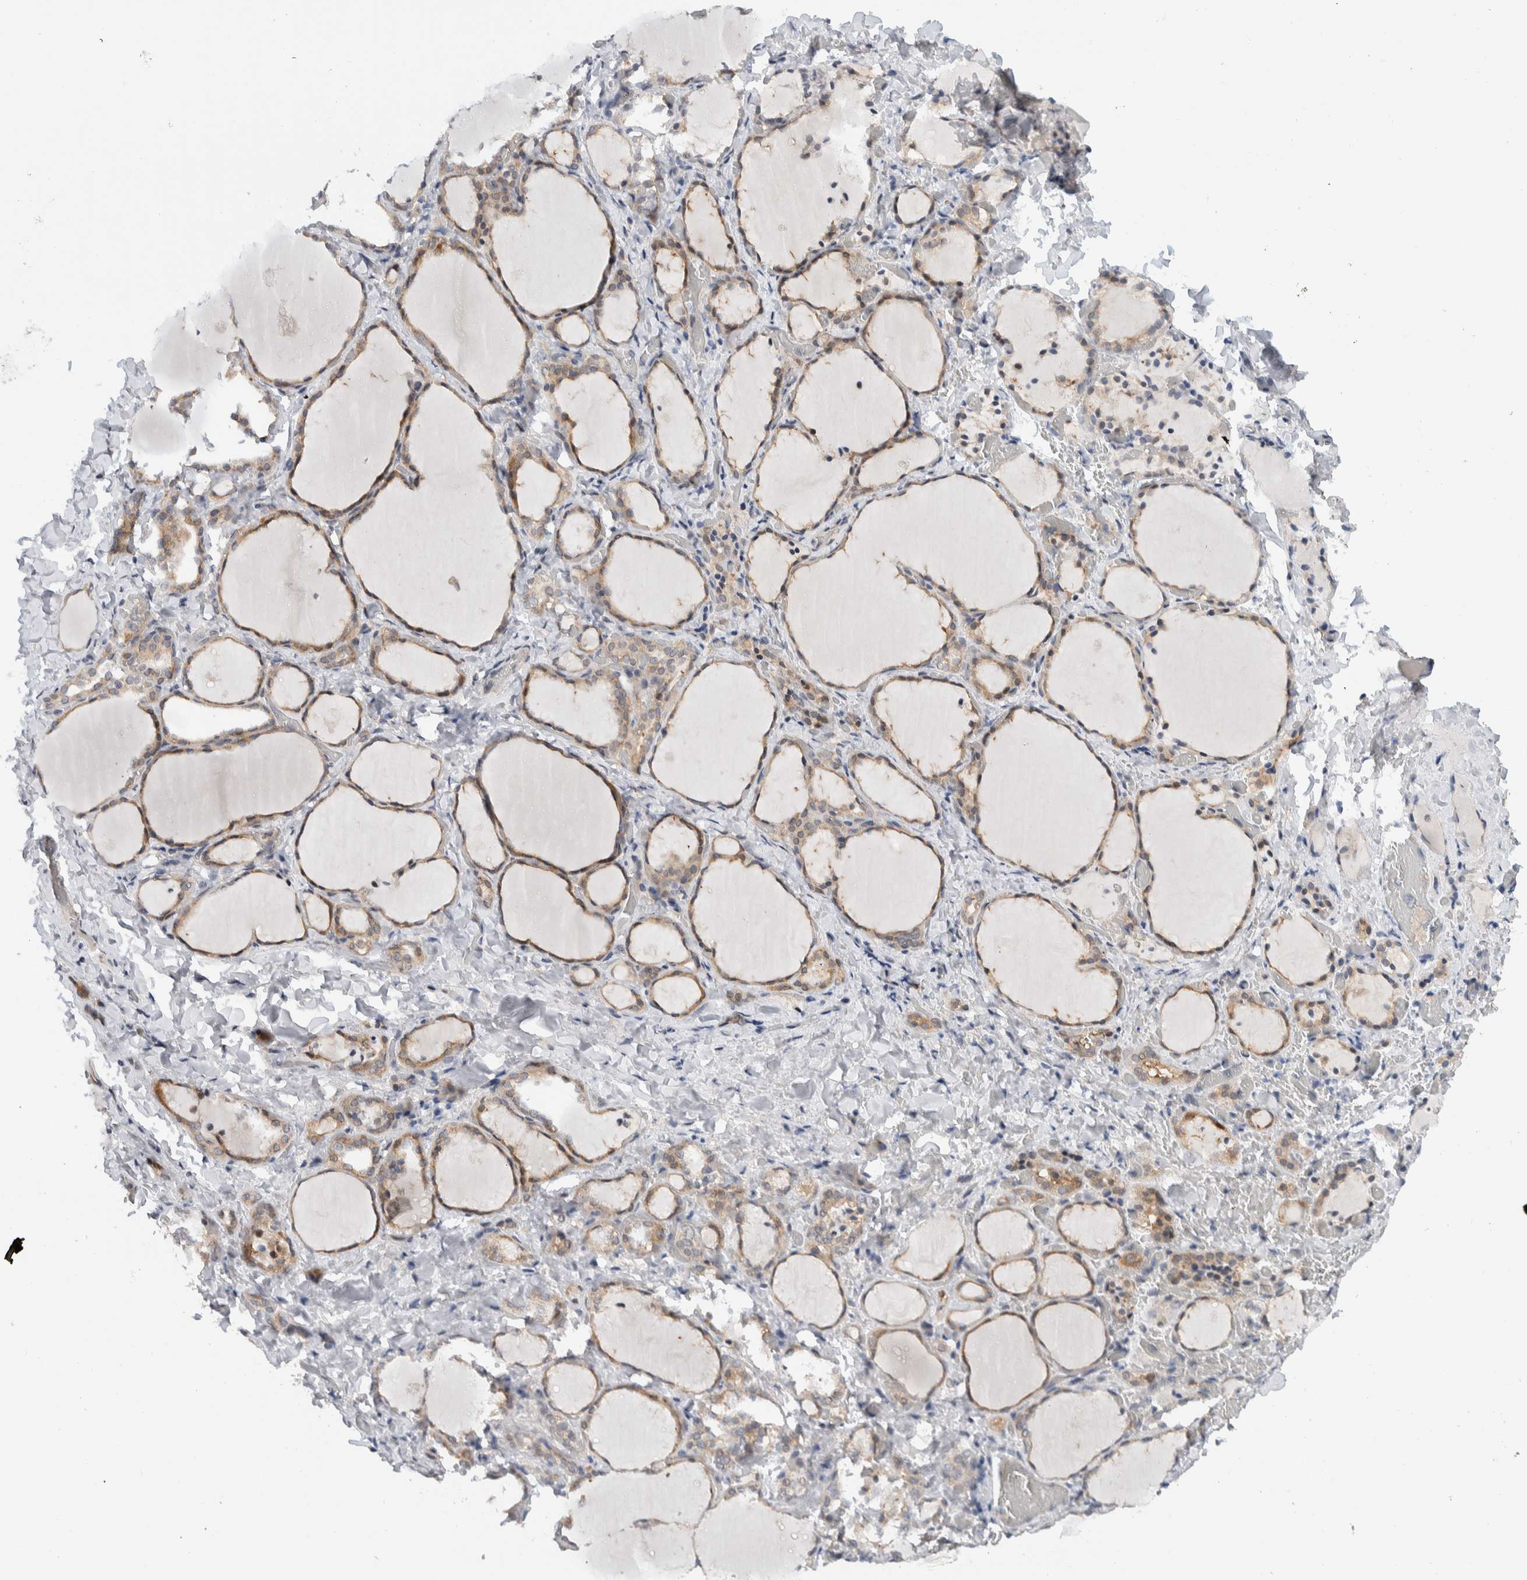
{"staining": {"intensity": "weak", "quantity": ">75%", "location": "cytoplasmic/membranous"}, "tissue": "thyroid gland", "cell_type": "Glandular cells", "image_type": "normal", "snomed": [{"axis": "morphology", "description": "Normal tissue, NOS"}, {"axis": "morphology", "description": "Papillary adenocarcinoma, NOS"}, {"axis": "topography", "description": "Thyroid gland"}], "caption": "Immunohistochemistry (IHC) (DAB) staining of normal human thyroid gland shows weak cytoplasmic/membranous protein staining in approximately >75% of glandular cells. Immunohistochemistry stains the protein in brown and the nuclei are stained blue.", "gene": "NCR3LG1", "patient": {"sex": "female", "age": 30}}